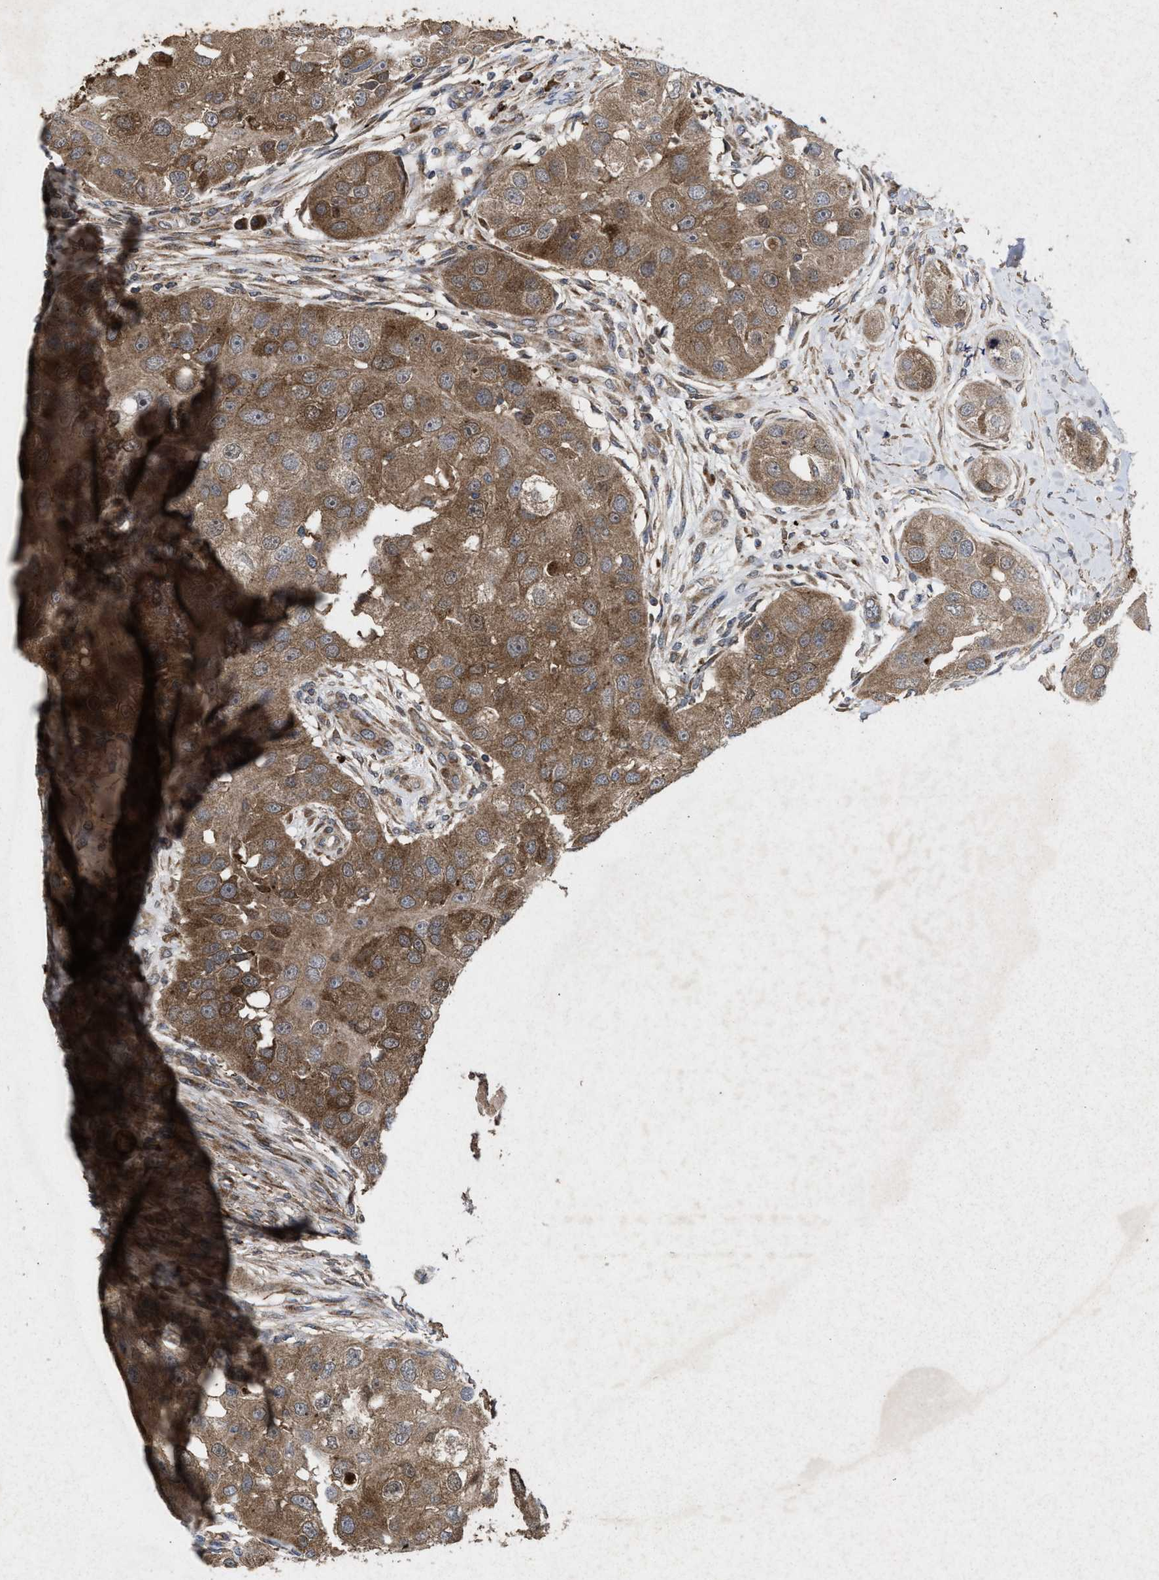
{"staining": {"intensity": "moderate", "quantity": ">75%", "location": "cytoplasmic/membranous"}, "tissue": "head and neck cancer", "cell_type": "Tumor cells", "image_type": "cancer", "snomed": [{"axis": "morphology", "description": "Normal tissue, NOS"}, {"axis": "morphology", "description": "Squamous cell carcinoma, NOS"}, {"axis": "topography", "description": "Skeletal muscle"}, {"axis": "topography", "description": "Head-Neck"}], "caption": "Head and neck squamous cell carcinoma stained with immunohistochemistry (IHC) displays moderate cytoplasmic/membranous positivity in approximately >75% of tumor cells.", "gene": "MSI2", "patient": {"sex": "male", "age": 51}}